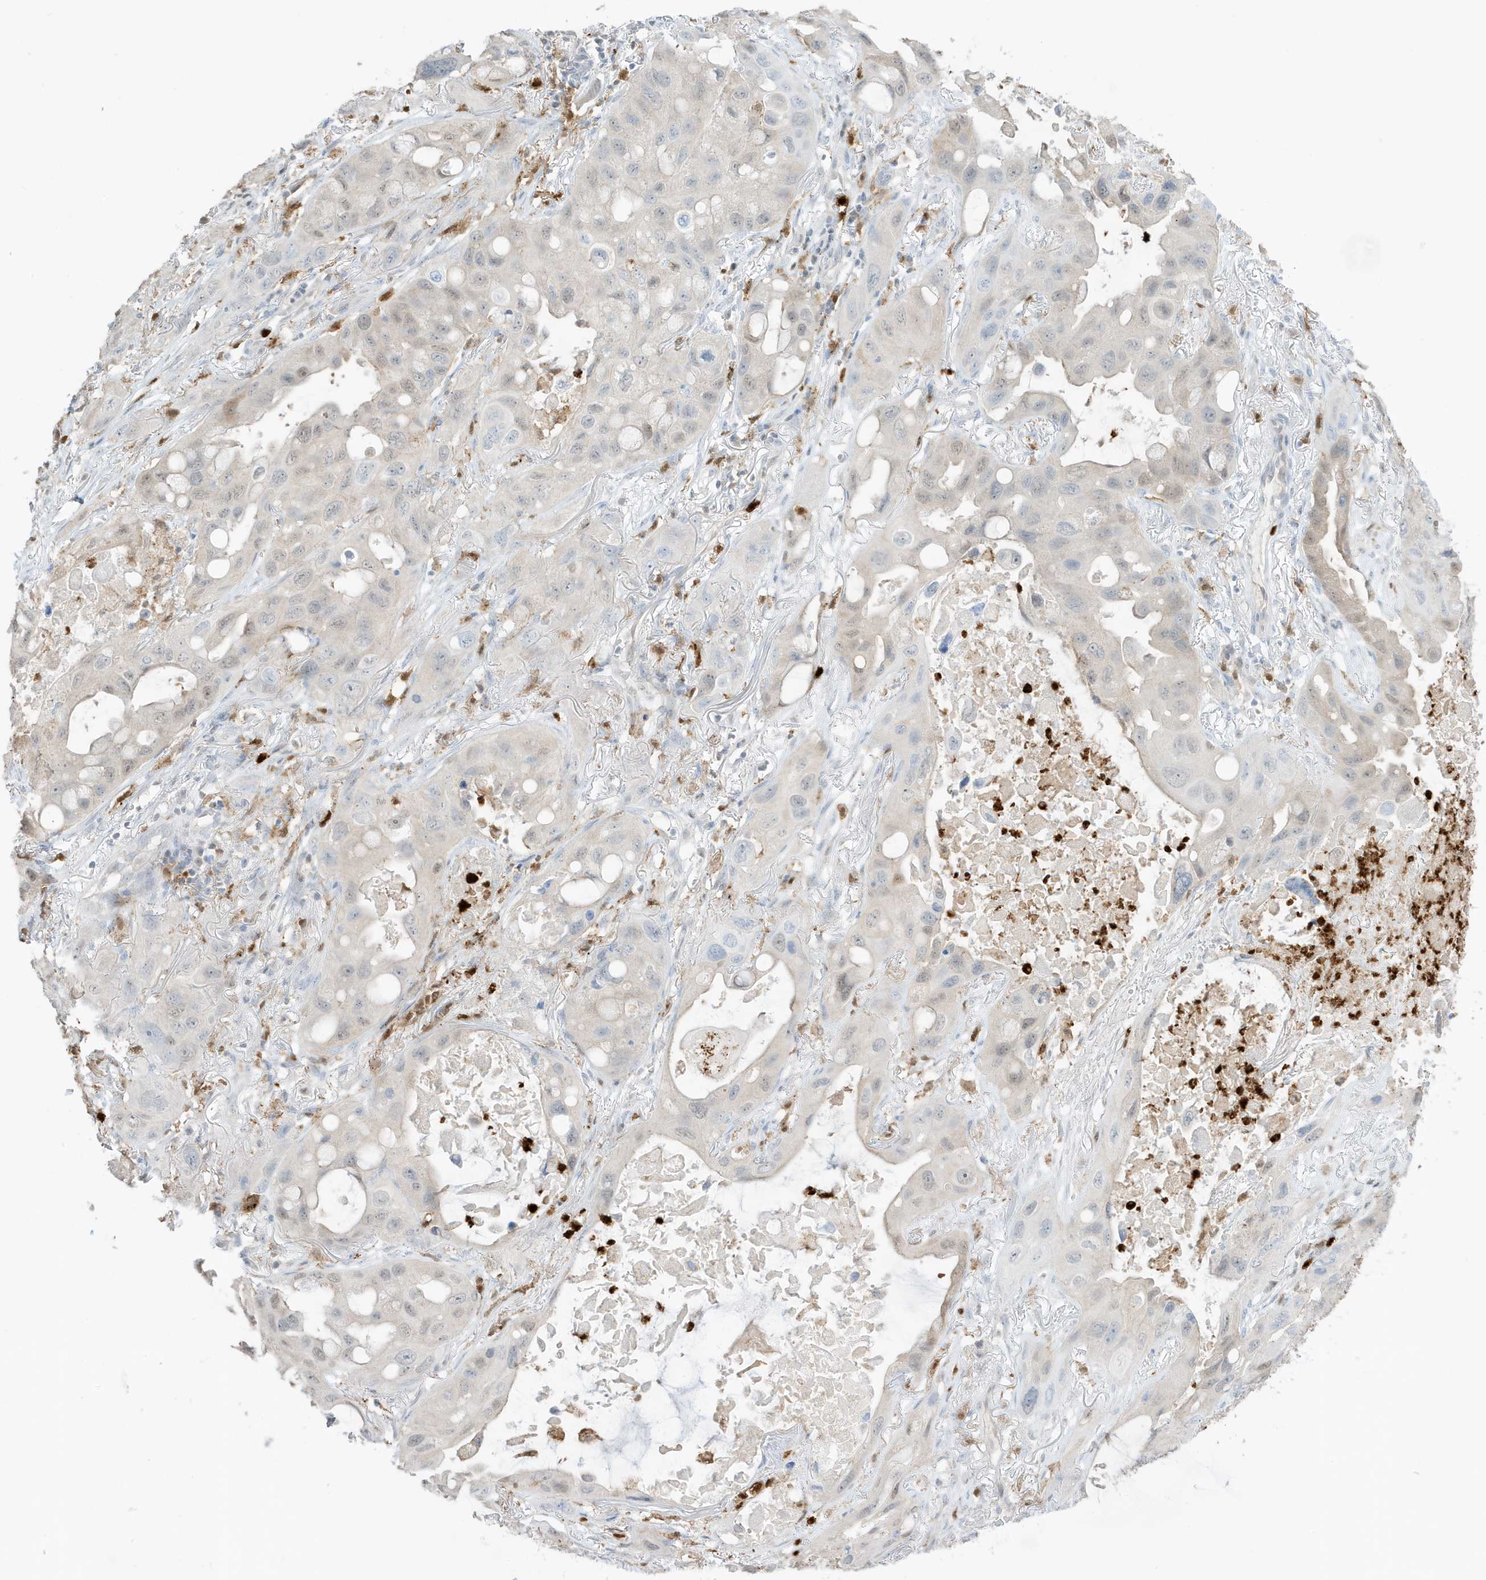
{"staining": {"intensity": "negative", "quantity": "none", "location": "none"}, "tissue": "lung cancer", "cell_type": "Tumor cells", "image_type": "cancer", "snomed": [{"axis": "morphology", "description": "Squamous cell carcinoma, NOS"}, {"axis": "topography", "description": "Lung"}], "caption": "Immunohistochemical staining of human lung cancer (squamous cell carcinoma) displays no significant positivity in tumor cells.", "gene": "GCA", "patient": {"sex": "female", "age": 73}}